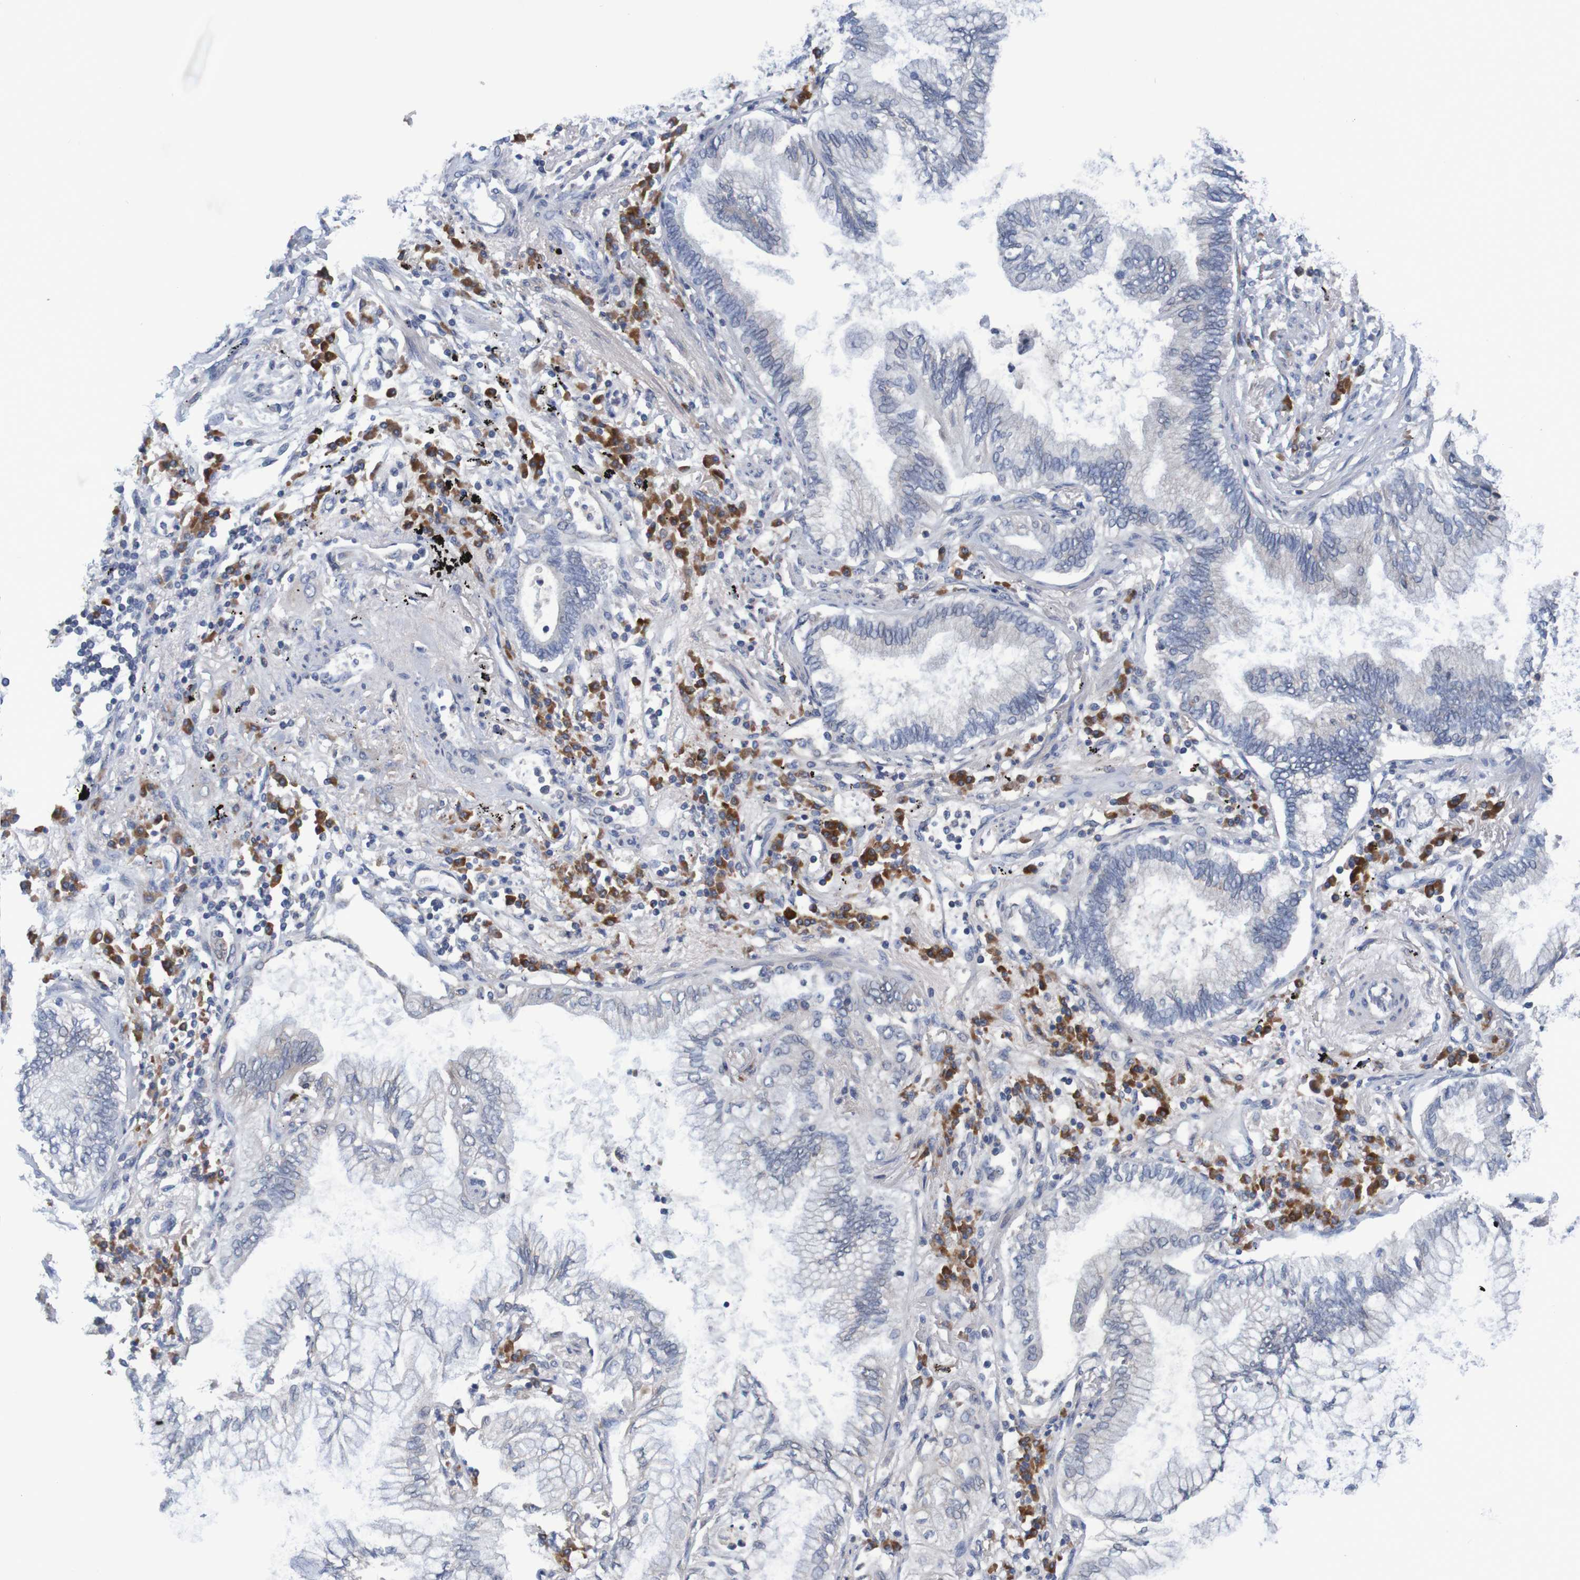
{"staining": {"intensity": "negative", "quantity": "none", "location": "none"}, "tissue": "lung cancer", "cell_type": "Tumor cells", "image_type": "cancer", "snomed": [{"axis": "morphology", "description": "Normal tissue, NOS"}, {"axis": "morphology", "description": "Adenocarcinoma, NOS"}, {"axis": "topography", "description": "Bronchus"}, {"axis": "topography", "description": "Lung"}], "caption": "Immunohistochemical staining of adenocarcinoma (lung) exhibits no significant staining in tumor cells. The staining is performed using DAB (3,3'-diaminobenzidine) brown chromogen with nuclei counter-stained in using hematoxylin.", "gene": "LTA", "patient": {"sex": "female", "age": 70}}